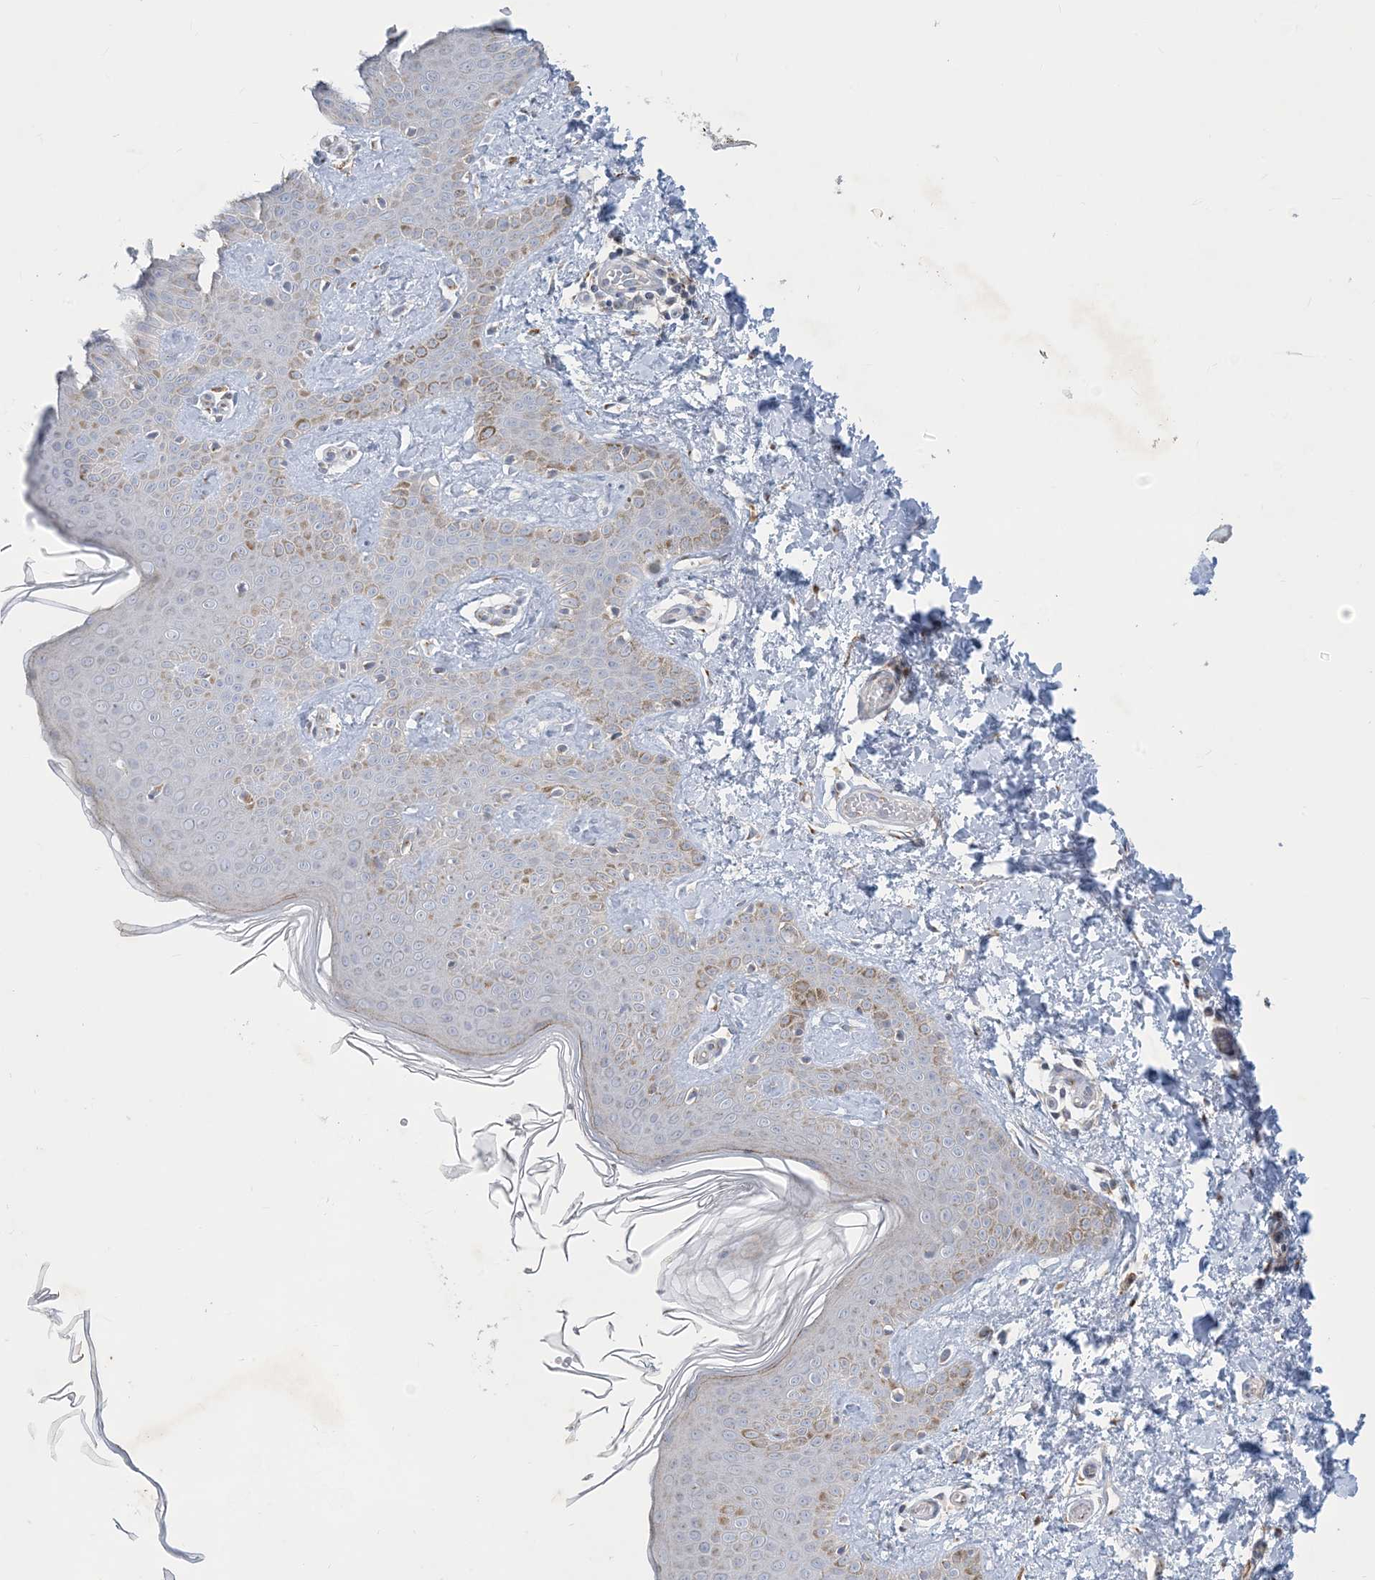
{"staining": {"intensity": "moderate", "quantity": "<25%", "location": "cytoplasmic/membranous"}, "tissue": "skin", "cell_type": "Fibroblasts", "image_type": "normal", "snomed": [{"axis": "morphology", "description": "Normal tissue, NOS"}, {"axis": "topography", "description": "Skin"}], "caption": "IHC histopathology image of normal skin stained for a protein (brown), which demonstrates low levels of moderate cytoplasmic/membranous positivity in about <25% of fibroblasts.", "gene": "CCDC14", "patient": {"sex": "male", "age": 36}}